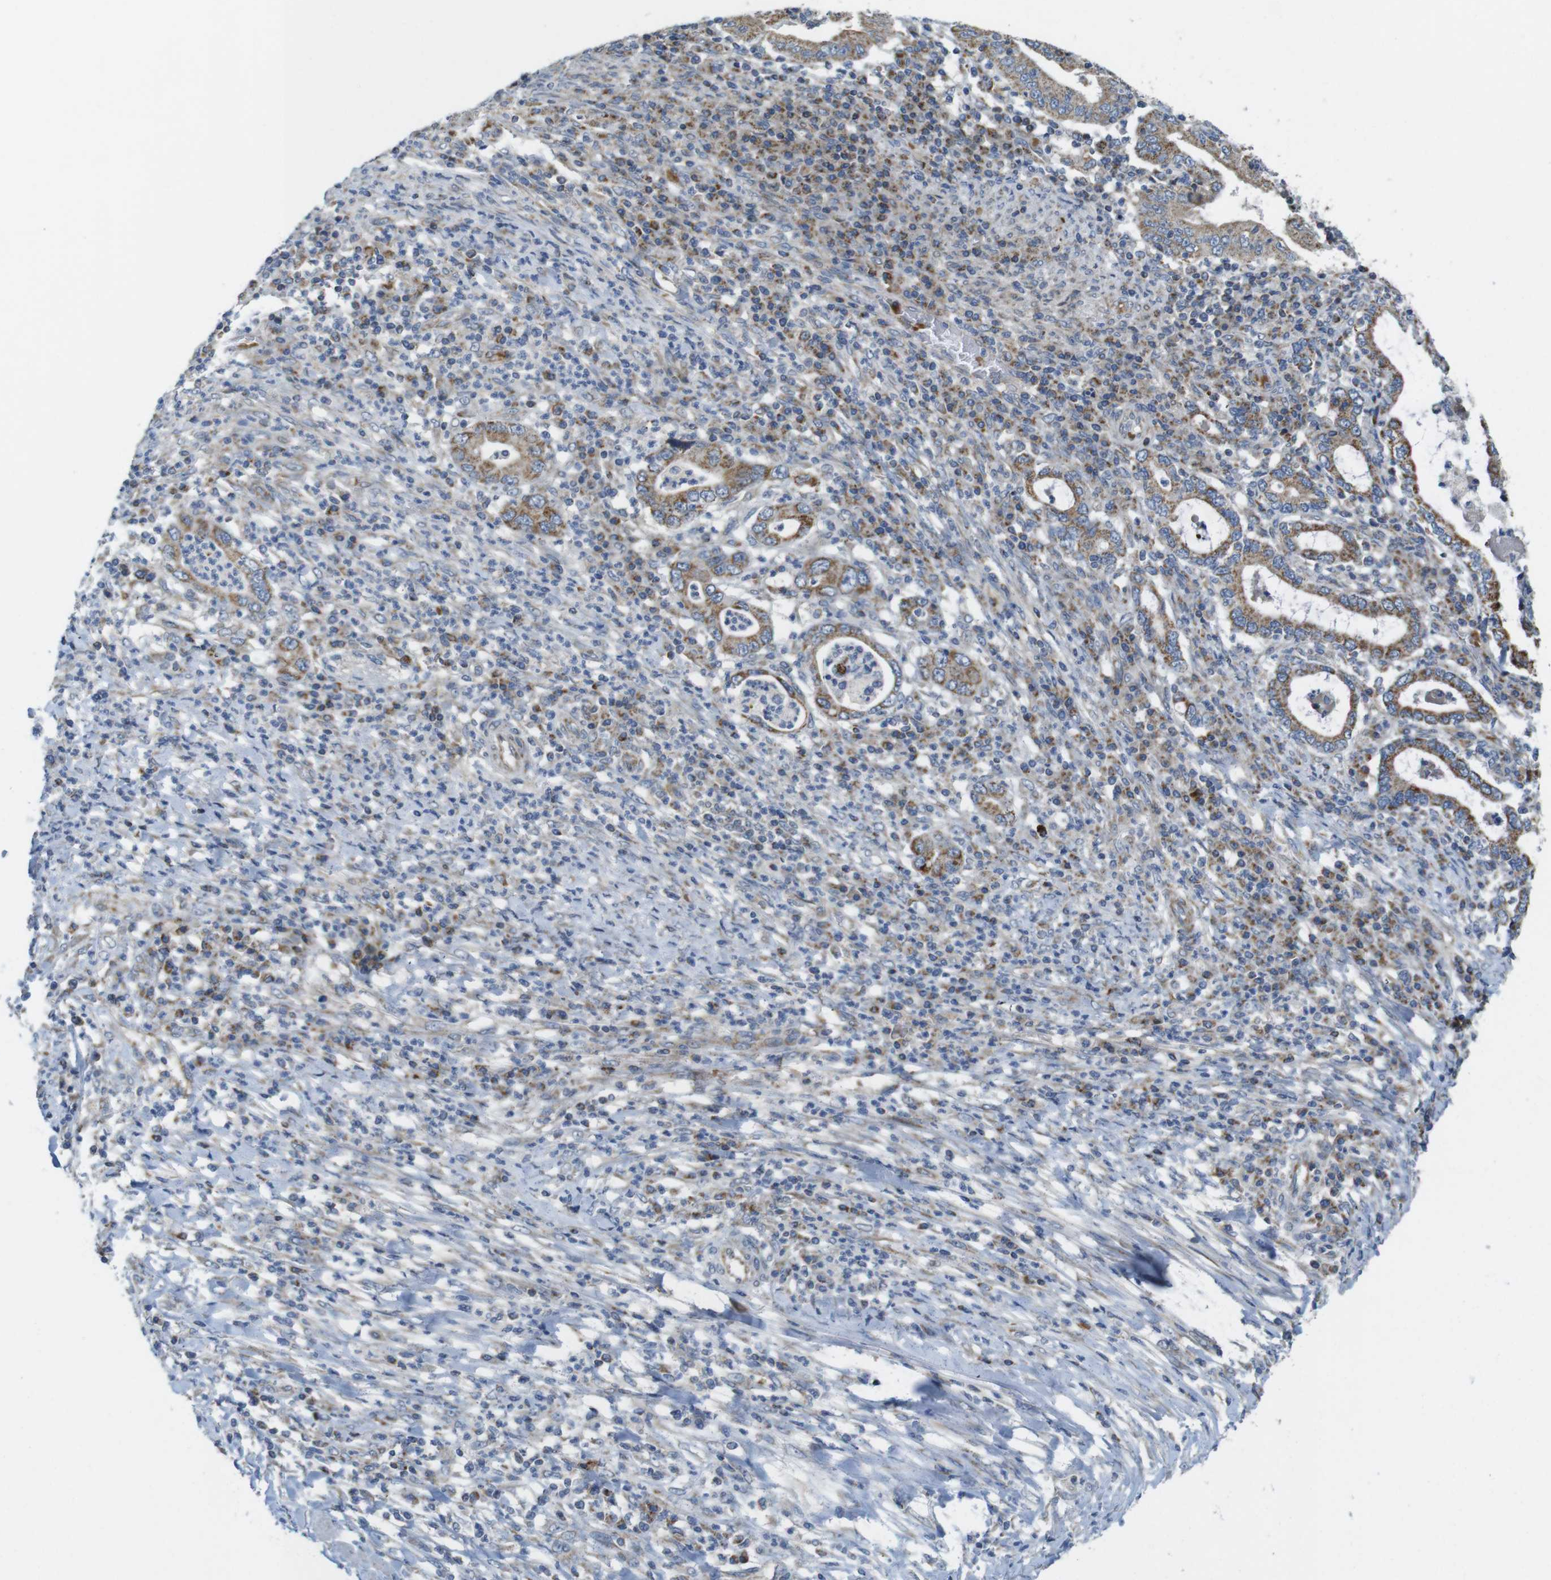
{"staining": {"intensity": "moderate", "quantity": ">75%", "location": "cytoplasmic/membranous"}, "tissue": "stomach cancer", "cell_type": "Tumor cells", "image_type": "cancer", "snomed": [{"axis": "morphology", "description": "Normal tissue, NOS"}, {"axis": "morphology", "description": "Adenocarcinoma, NOS"}, {"axis": "topography", "description": "Esophagus"}, {"axis": "topography", "description": "Stomach, upper"}, {"axis": "topography", "description": "Peripheral nerve tissue"}], "caption": "IHC histopathology image of neoplastic tissue: adenocarcinoma (stomach) stained using immunohistochemistry (IHC) exhibits medium levels of moderate protein expression localized specifically in the cytoplasmic/membranous of tumor cells, appearing as a cytoplasmic/membranous brown color.", "gene": "MARCHF1", "patient": {"sex": "male", "age": 62}}